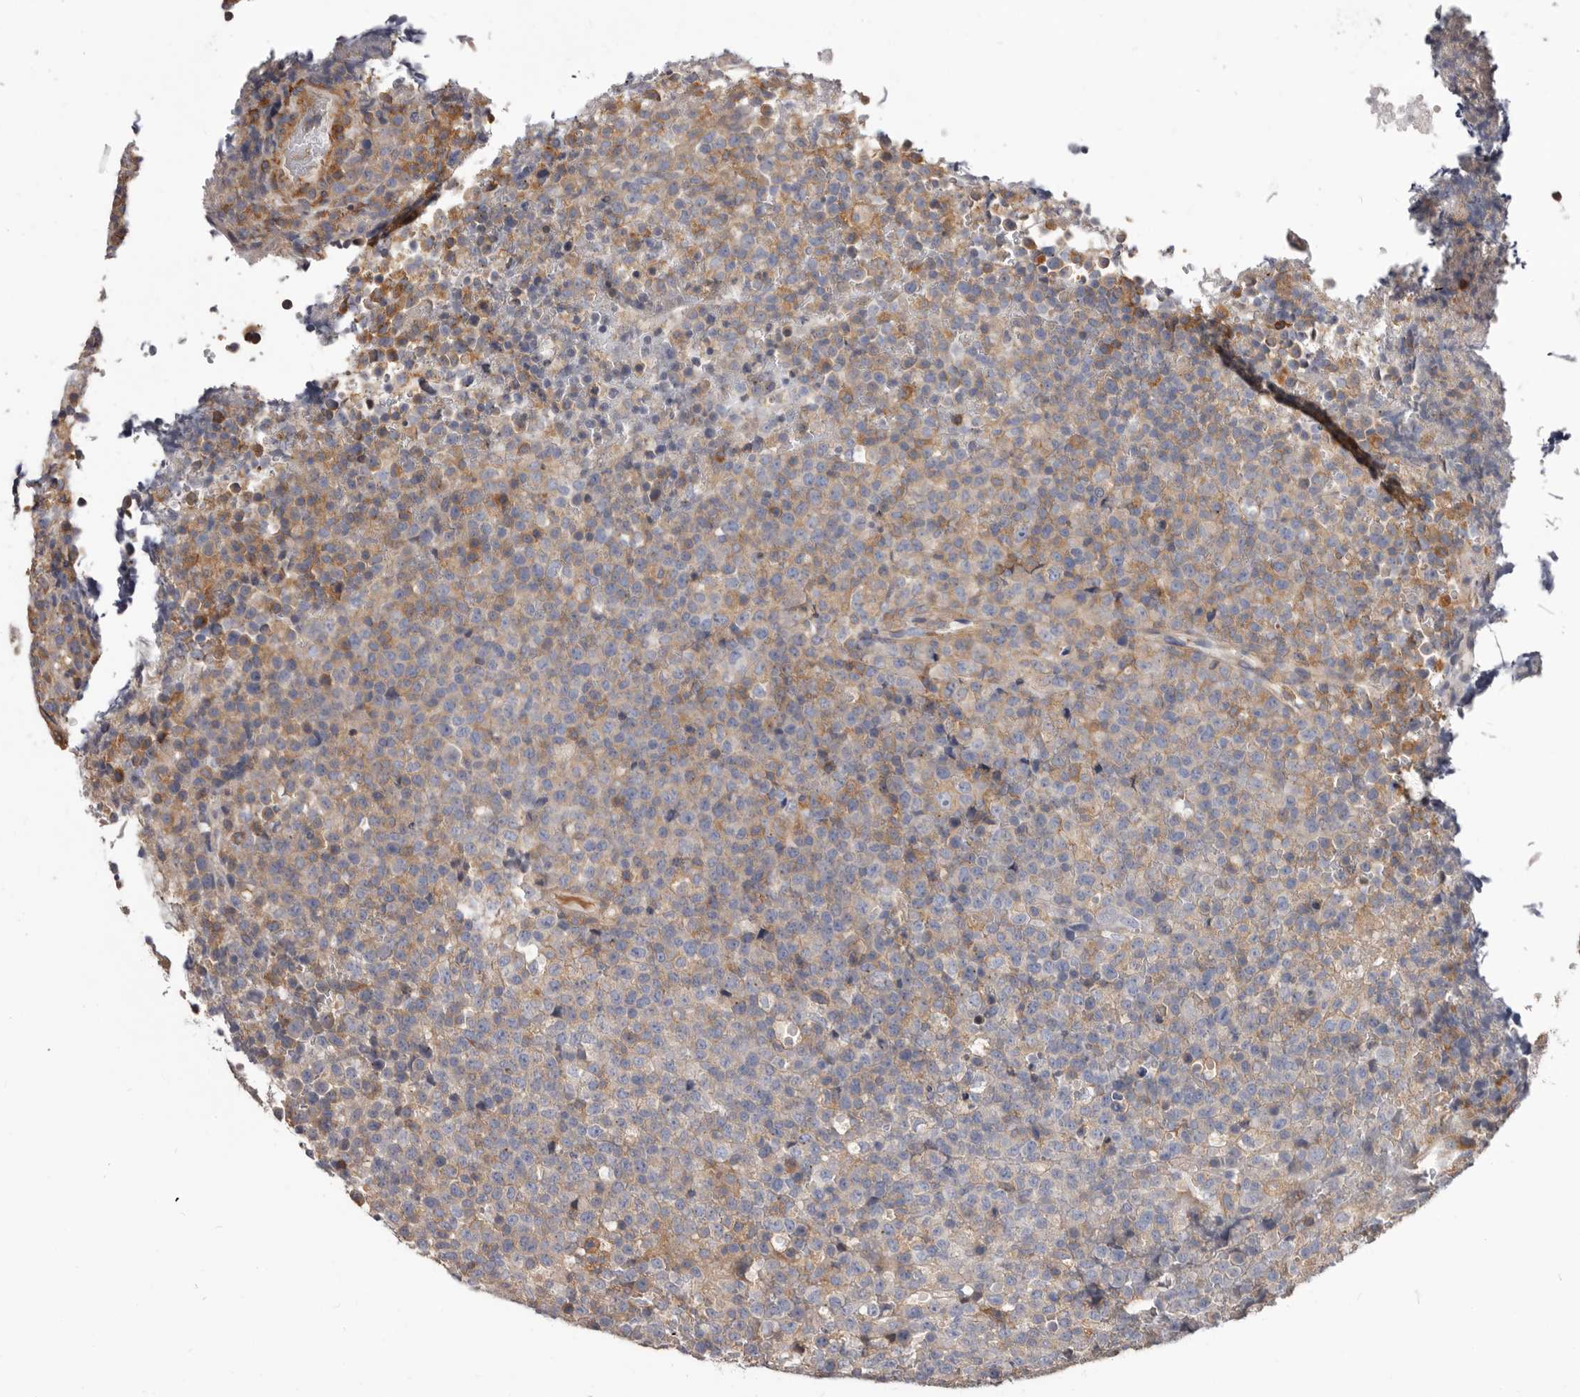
{"staining": {"intensity": "moderate", "quantity": "<25%", "location": "cytoplasmic/membranous"}, "tissue": "lymphoma", "cell_type": "Tumor cells", "image_type": "cancer", "snomed": [{"axis": "morphology", "description": "Malignant lymphoma, non-Hodgkin's type, High grade"}, {"axis": "topography", "description": "Lymph node"}], "caption": "Lymphoma stained with a brown dye shows moderate cytoplasmic/membranous positive expression in approximately <25% of tumor cells.", "gene": "NIBAN1", "patient": {"sex": "male", "age": 13}}